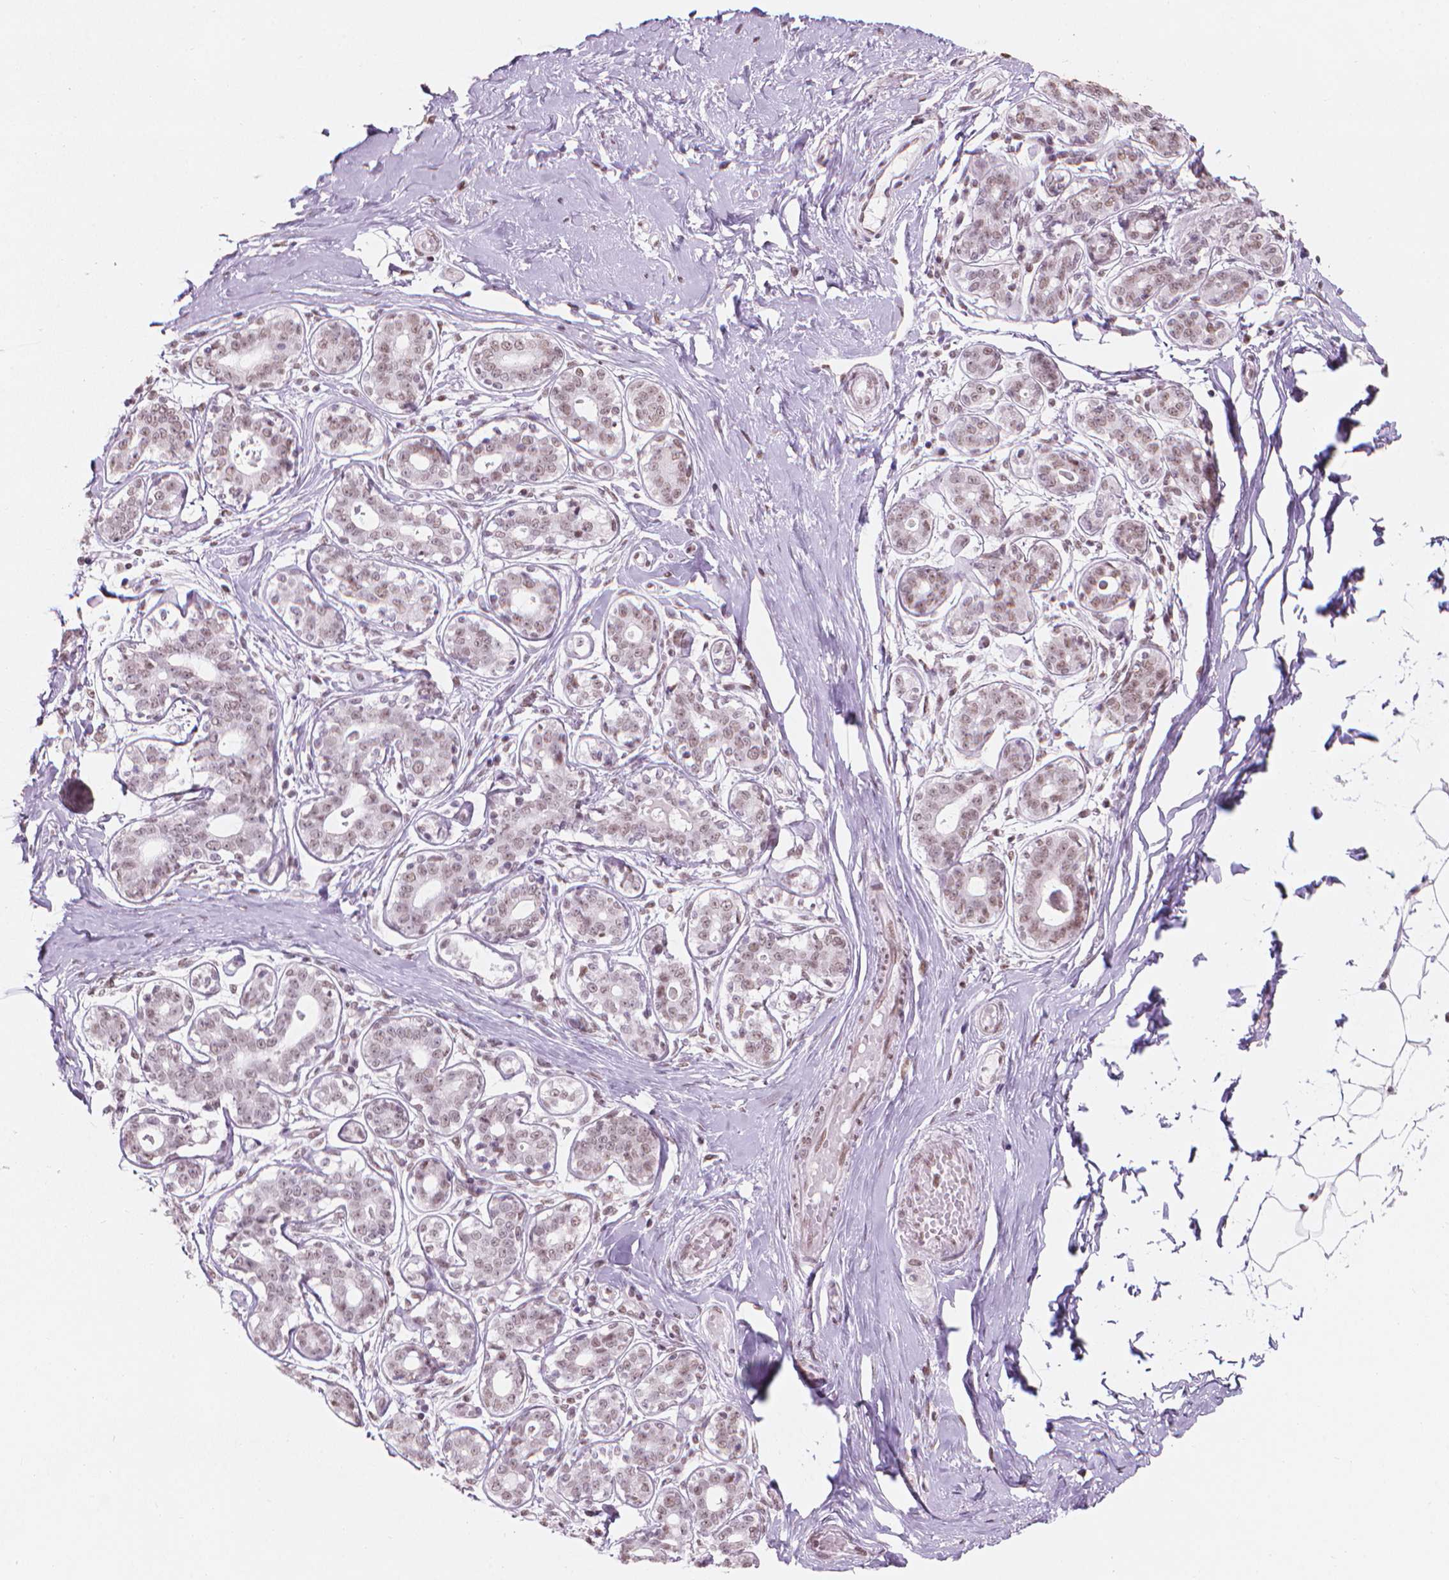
{"staining": {"intensity": "weak", "quantity": "25%-75%", "location": "nuclear"}, "tissue": "breast", "cell_type": "Adipocytes", "image_type": "normal", "snomed": [{"axis": "morphology", "description": "Normal tissue, NOS"}, {"axis": "topography", "description": "Skin"}, {"axis": "topography", "description": "Breast"}], "caption": "Breast stained with DAB (3,3'-diaminobenzidine) IHC displays low levels of weak nuclear expression in about 25%-75% of adipocytes.", "gene": "PIAS2", "patient": {"sex": "female", "age": 43}}